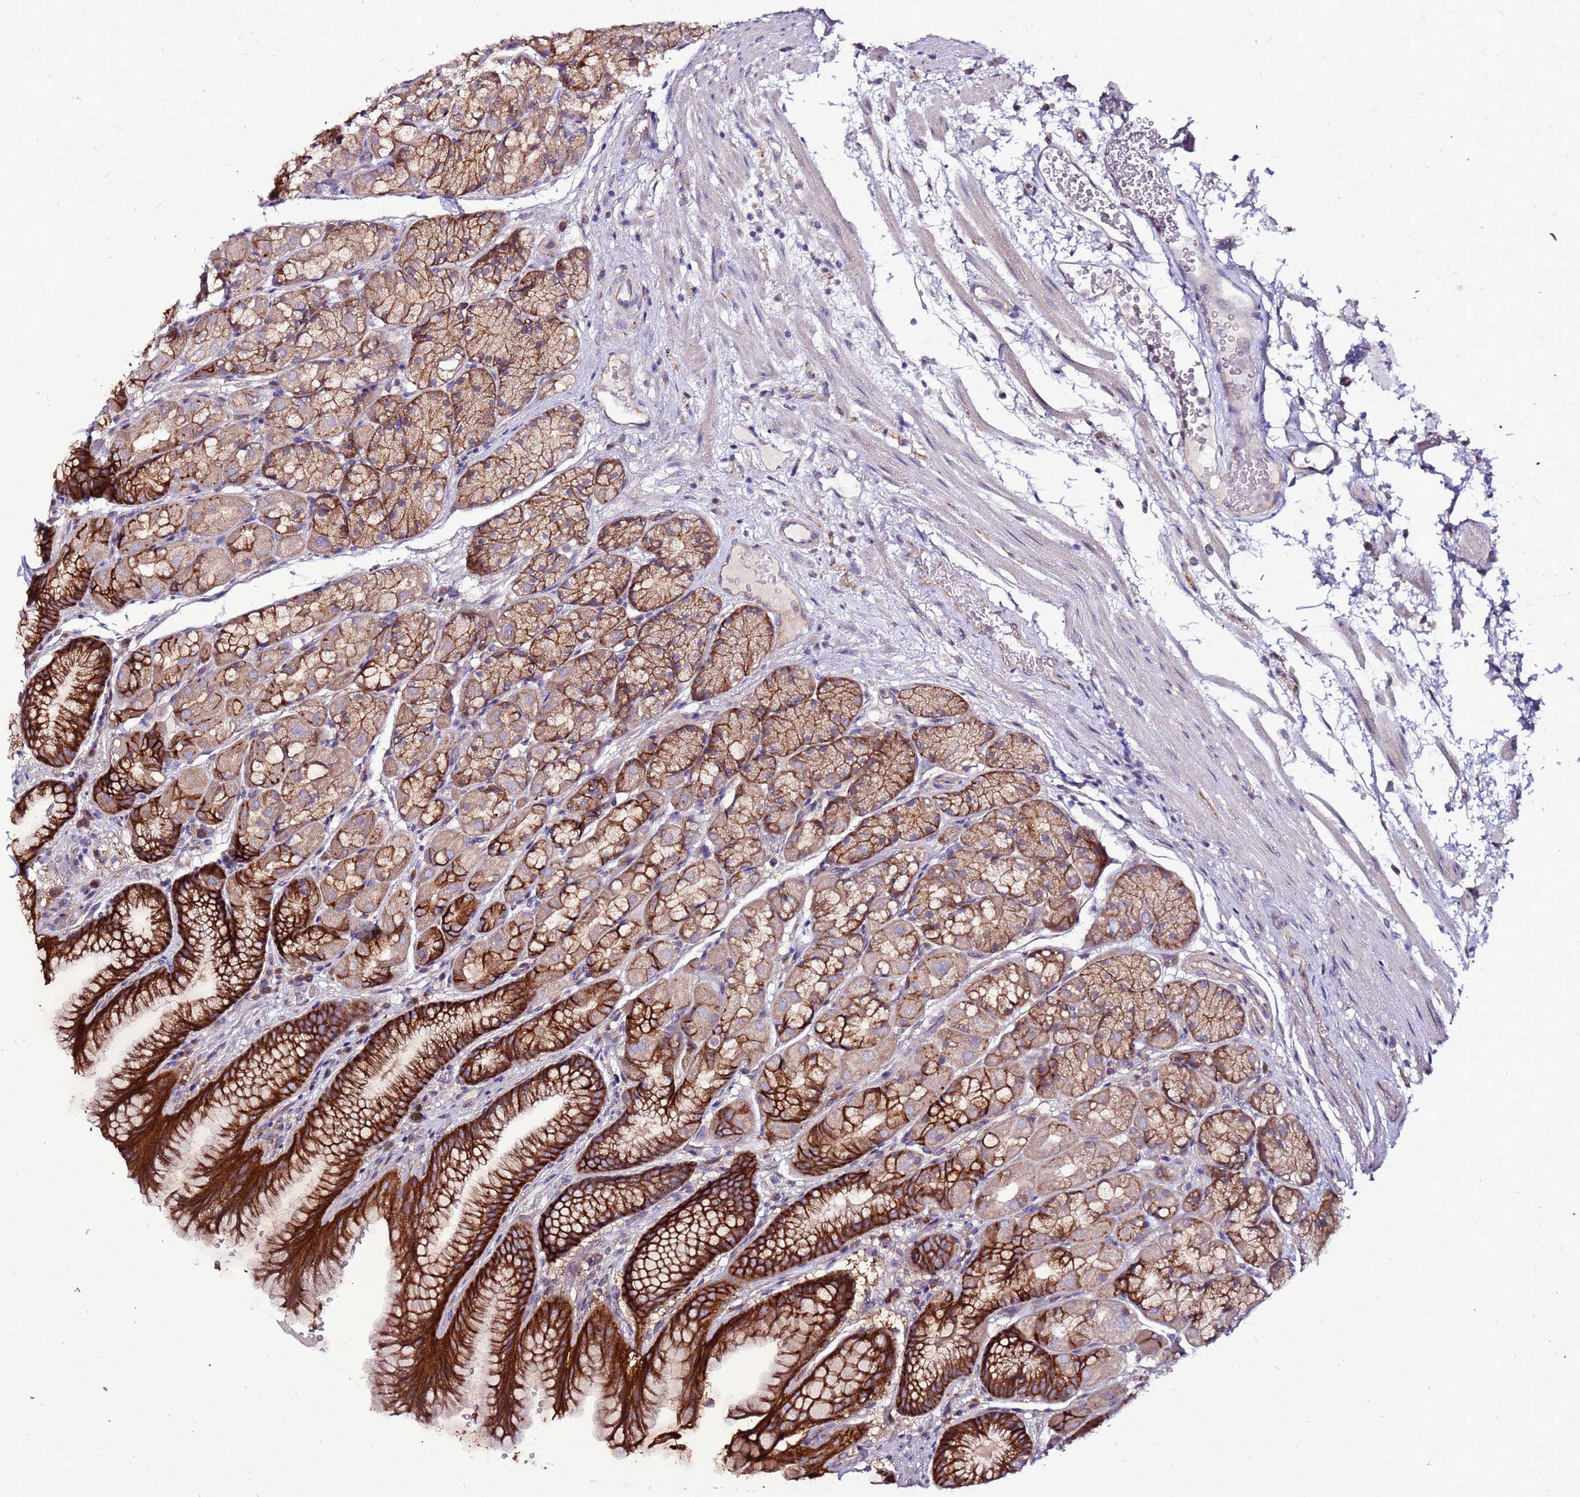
{"staining": {"intensity": "strong", "quantity": "25%-75%", "location": "cytoplasmic/membranous"}, "tissue": "stomach", "cell_type": "Glandular cells", "image_type": "normal", "snomed": [{"axis": "morphology", "description": "Normal tissue, NOS"}, {"axis": "topography", "description": "Stomach"}], "caption": "Glandular cells exhibit strong cytoplasmic/membranous staining in approximately 25%-75% of cells in unremarkable stomach. (Brightfield microscopy of DAB IHC at high magnification).", "gene": "GPN3", "patient": {"sex": "male", "age": 63}}